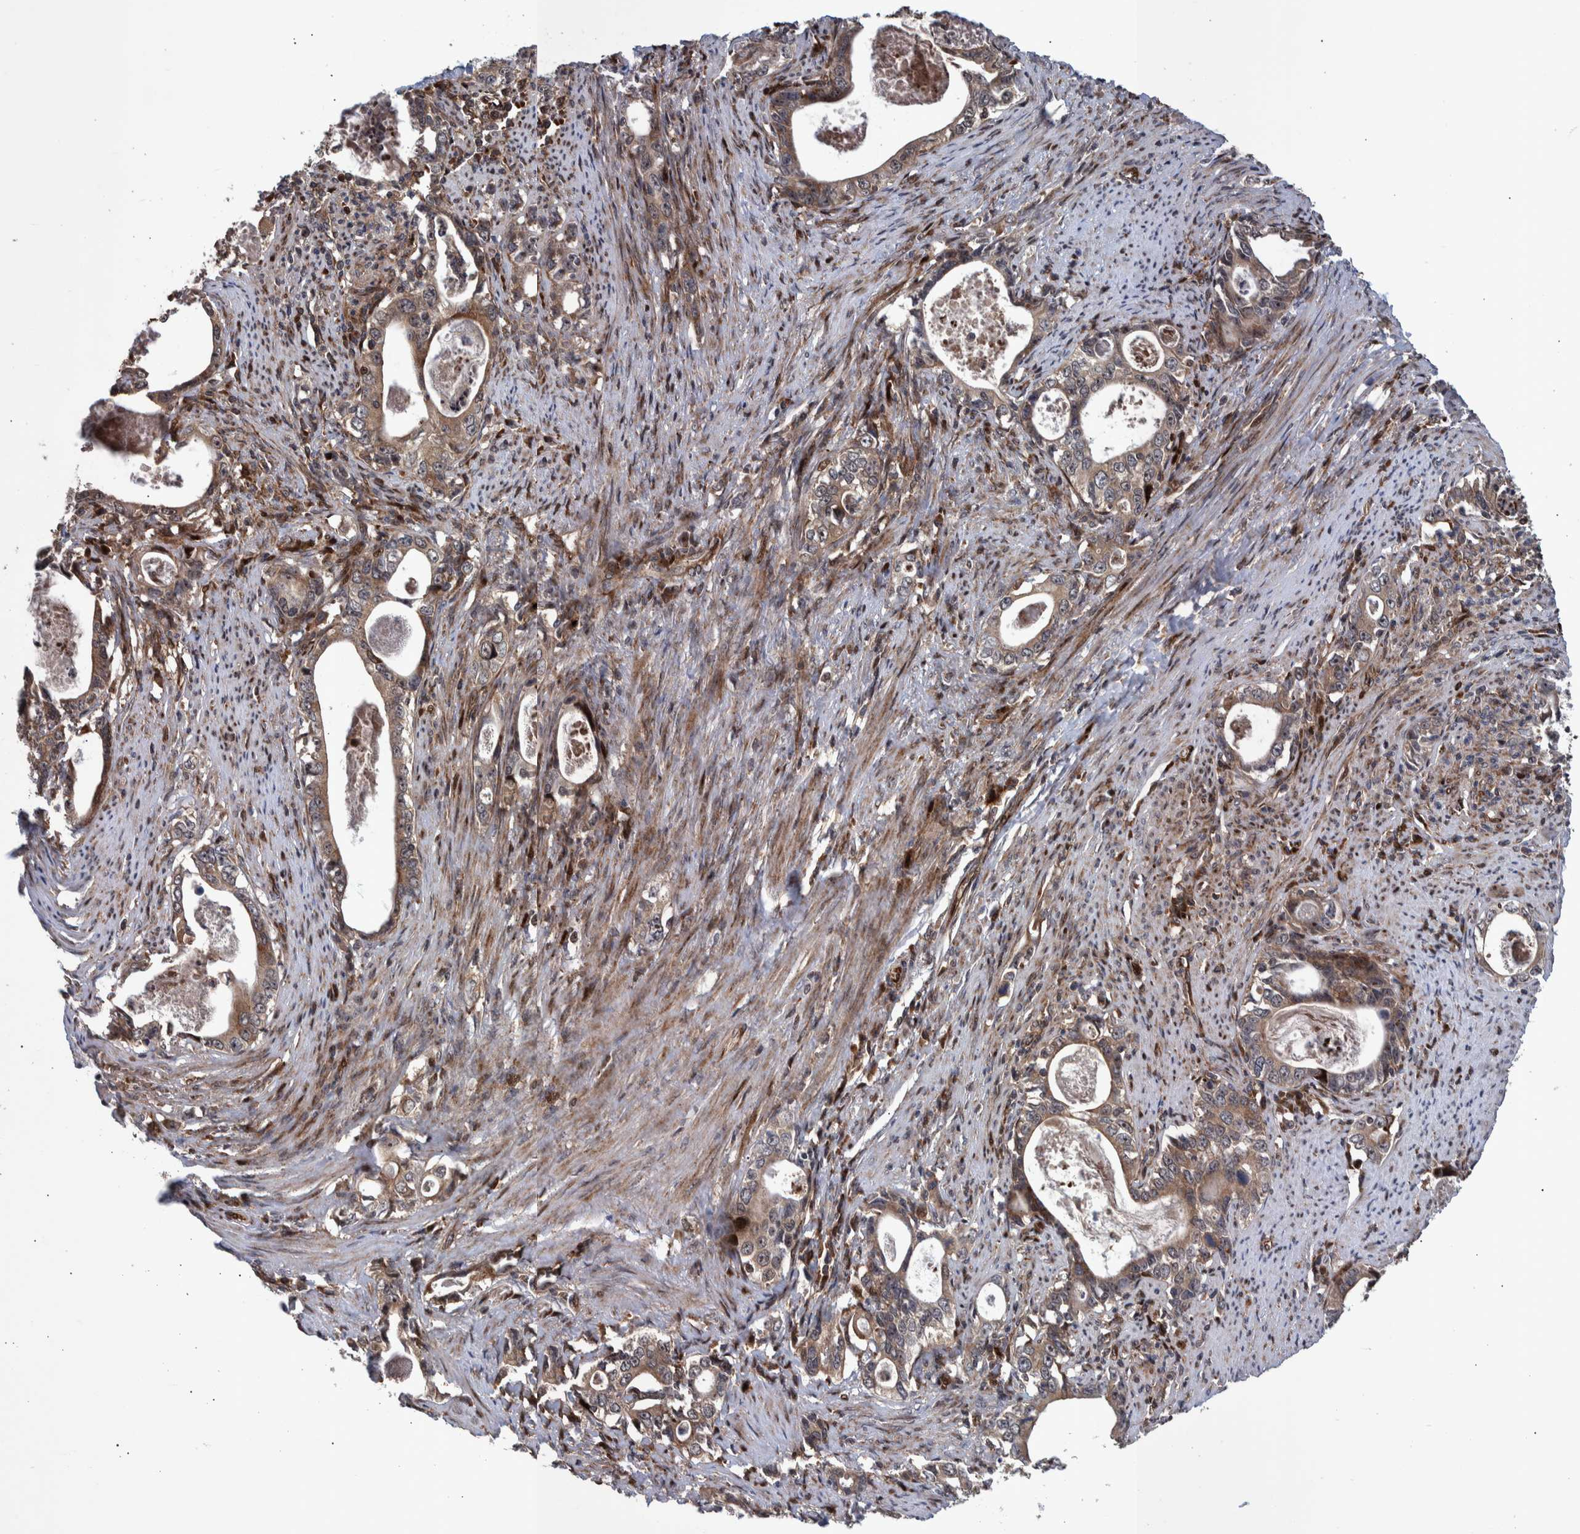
{"staining": {"intensity": "weak", "quantity": ">75%", "location": "cytoplasmic/membranous"}, "tissue": "stomach cancer", "cell_type": "Tumor cells", "image_type": "cancer", "snomed": [{"axis": "morphology", "description": "Adenocarcinoma, NOS"}, {"axis": "topography", "description": "Stomach, lower"}], "caption": "Brown immunohistochemical staining in stomach cancer demonstrates weak cytoplasmic/membranous expression in about >75% of tumor cells.", "gene": "SHISA6", "patient": {"sex": "female", "age": 72}}